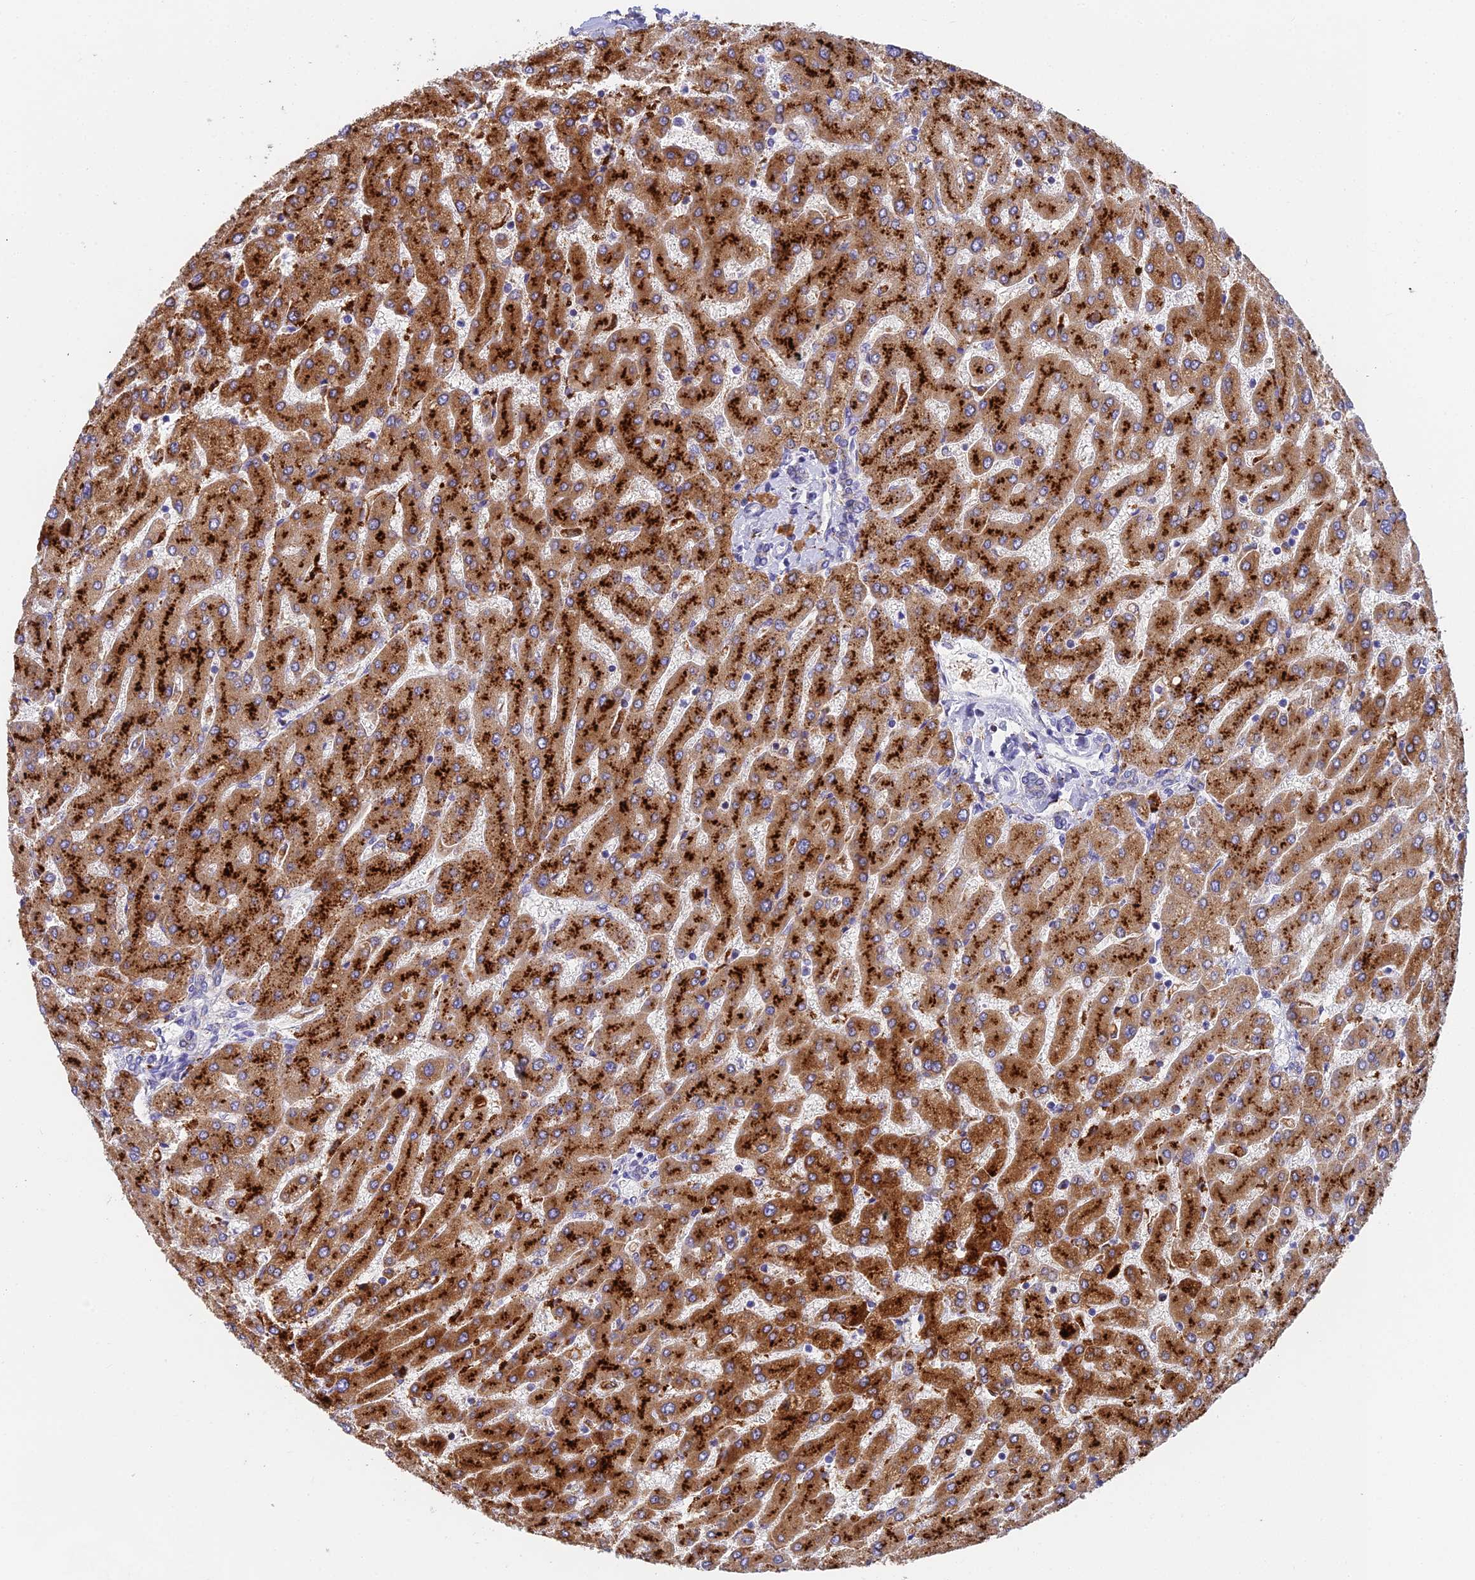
{"staining": {"intensity": "negative", "quantity": "none", "location": "none"}, "tissue": "liver", "cell_type": "Cholangiocytes", "image_type": "normal", "snomed": [{"axis": "morphology", "description": "Normal tissue, NOS"}, {"axis": "topography", "description": "Liver"}], "caption": "DAB immunohistochemical staining of unremarkable human liver exhibits no significant positivity in cholangiocytes. (Brightfield microscopy of DAB (3,3'-diaminobenzidine) immunohistochemistry at high magnification).", "gene": "ADAMTS13", "patient": {"sex": "male", "age": 55}}